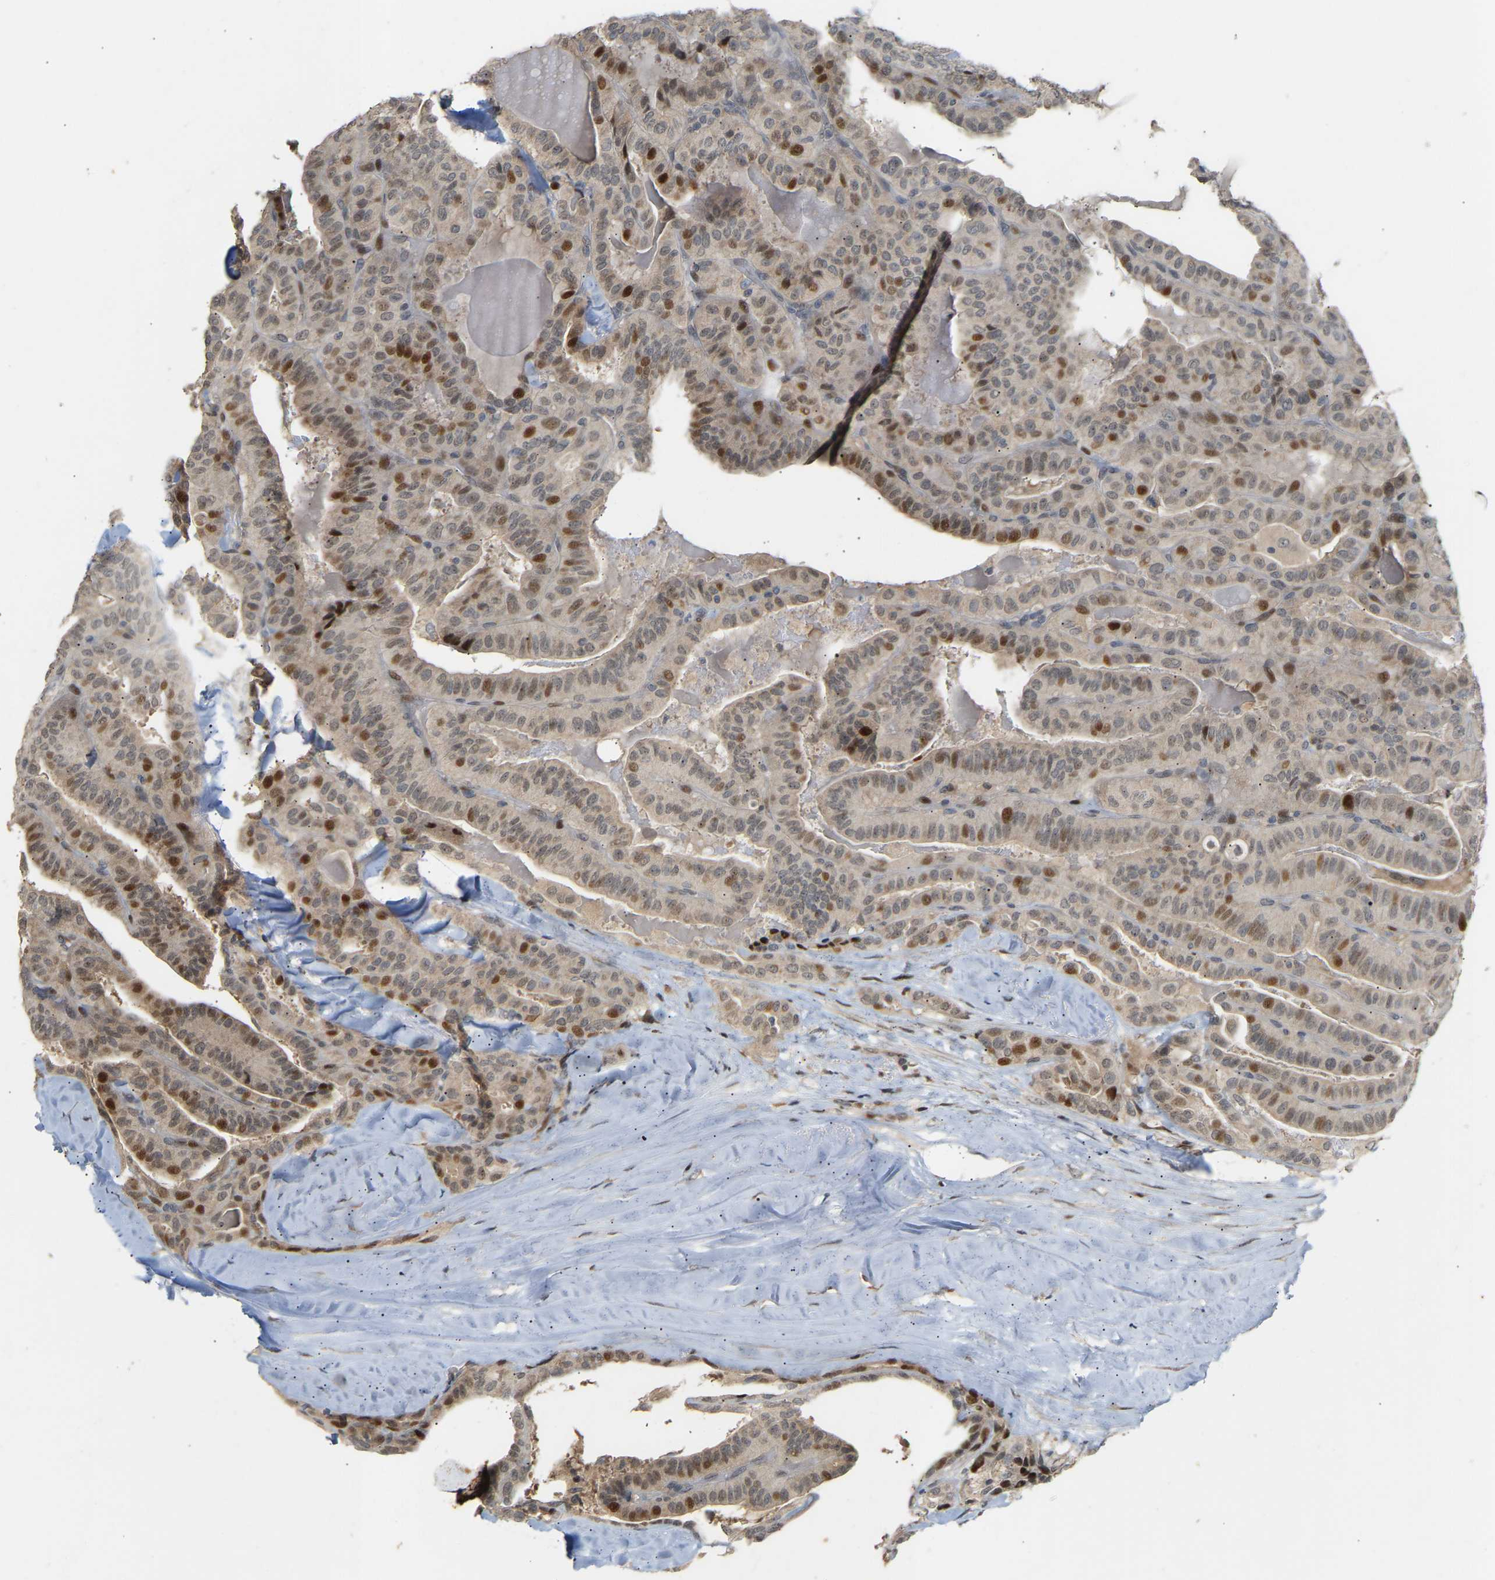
{"staining": {"intensity": "moderate", "quantity": "25%-75%", "location": "nuclear"}, "tissue": "thyroid cancer", "cell_type": "Tumor cells", "image_type": "cancer", "snomed": [{"axis": "morphology", "description": "Papillary adenocarcinoma, NOS"}, {"axis": "topography", "description": "Thyroid gland"}], "caption": "Protein expression analysis of papillary adenocarcinoma (thyroid) reveals moderate nuclear expression in approximately 25%-75% of tumor cells.", "gene": "PTPN4", "patient": {"sex": "male", "age": 77}}